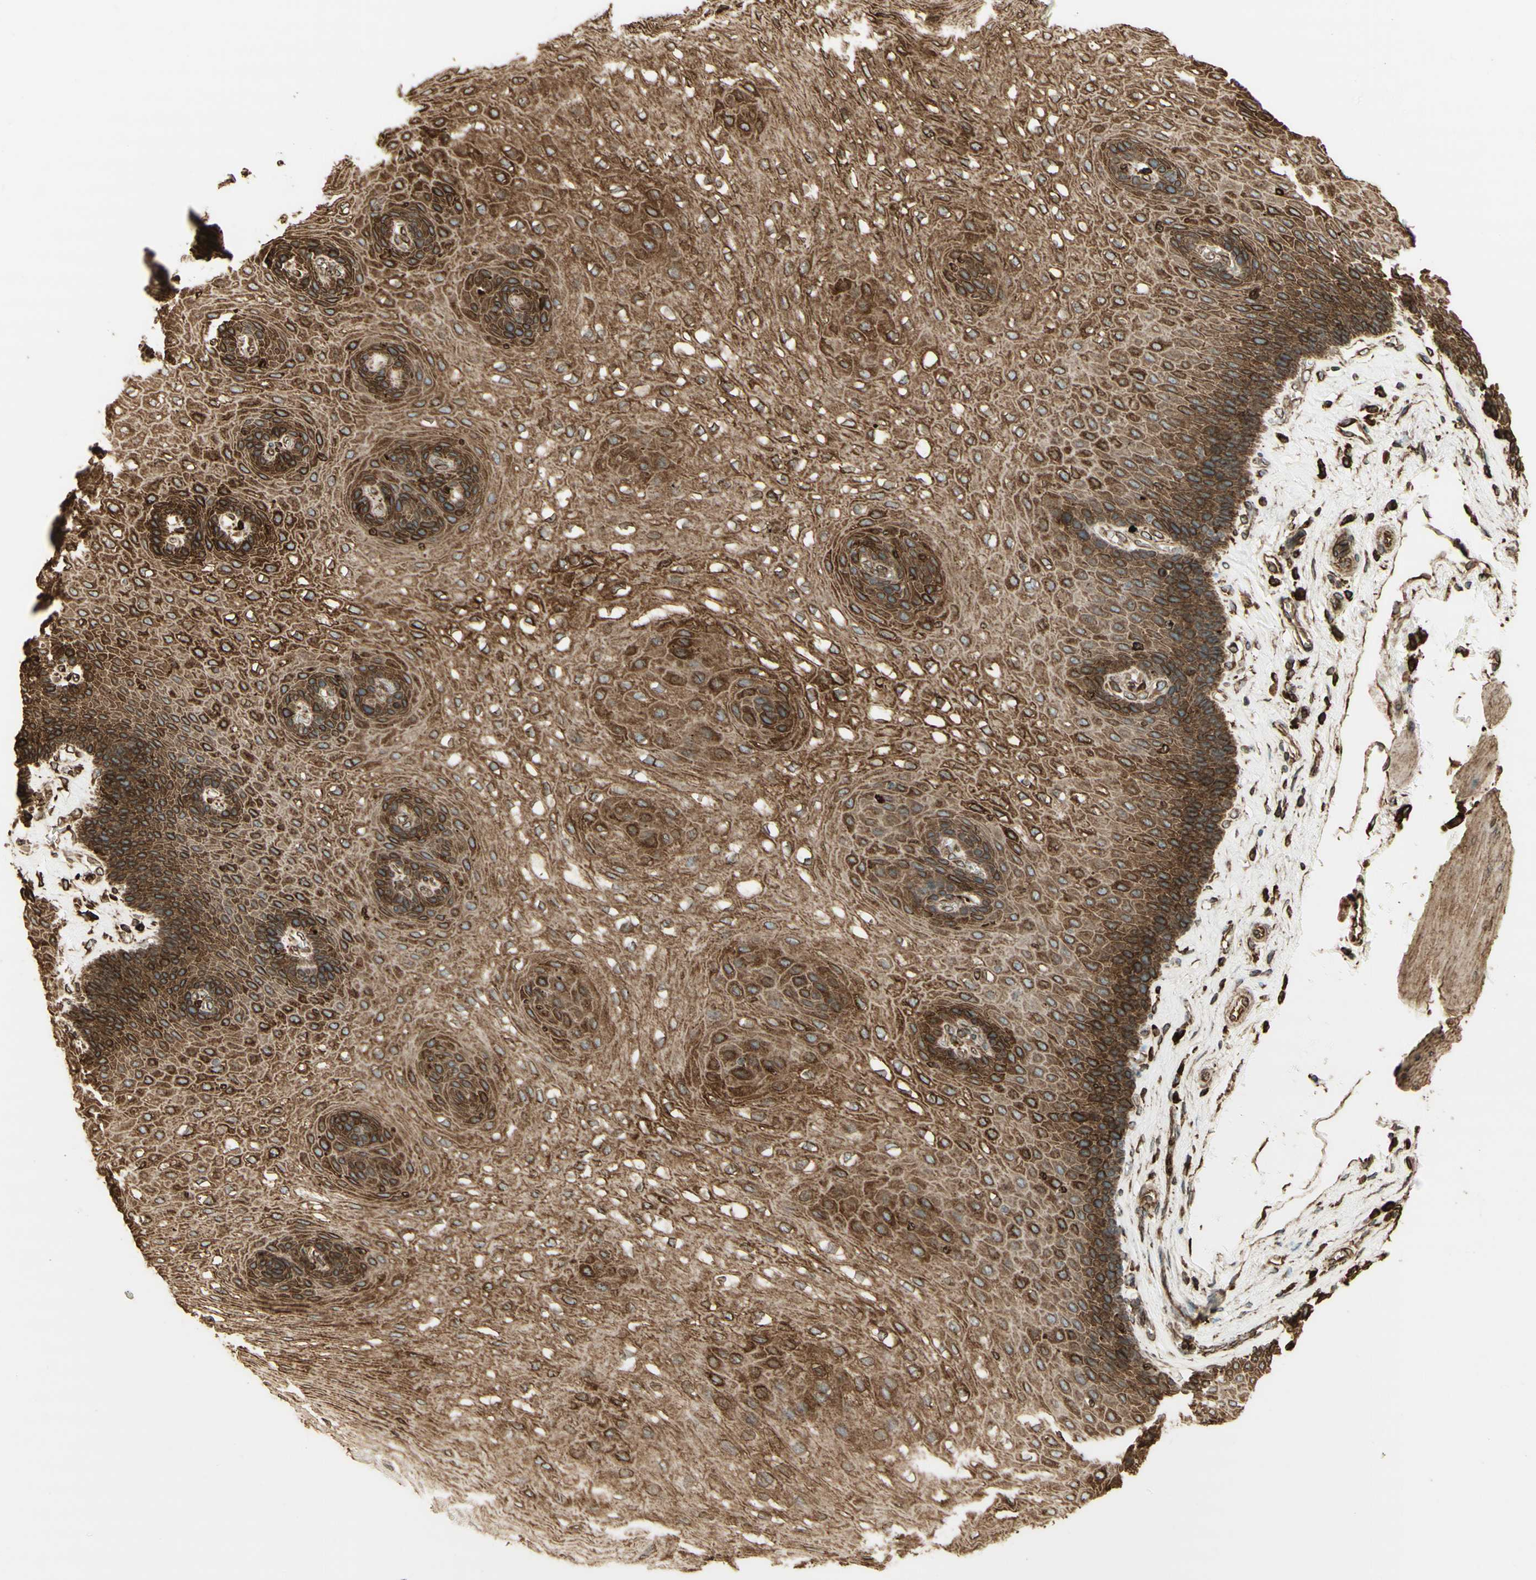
{"staining": {"intensity": "moderate", "quantity": ">75%", "location": "cytoplasmic/membranous"}, "tissue": "esophagus", "cell_type": "Squamous epithelial cells", "image_type": "normal", "snomed": [{"axis": "morphology", "description": "Normal tissue, NOS"}, {"axis": "topography", "description": "Esophagus"}], "caption": "DAB immunohistochemical staining of benign esophagus exhibits moderate cytoplasmic/membranous protein staining in approximately >75% of squamous epithelial cells. The staining was performed using DAB (3,3'-diaminobenzidine), with brown indicating positive protein expression. Nuclei are stained blue with hematoxylin.", "gene": "CANX", "patient": {"sex": "female", "age": 72}}